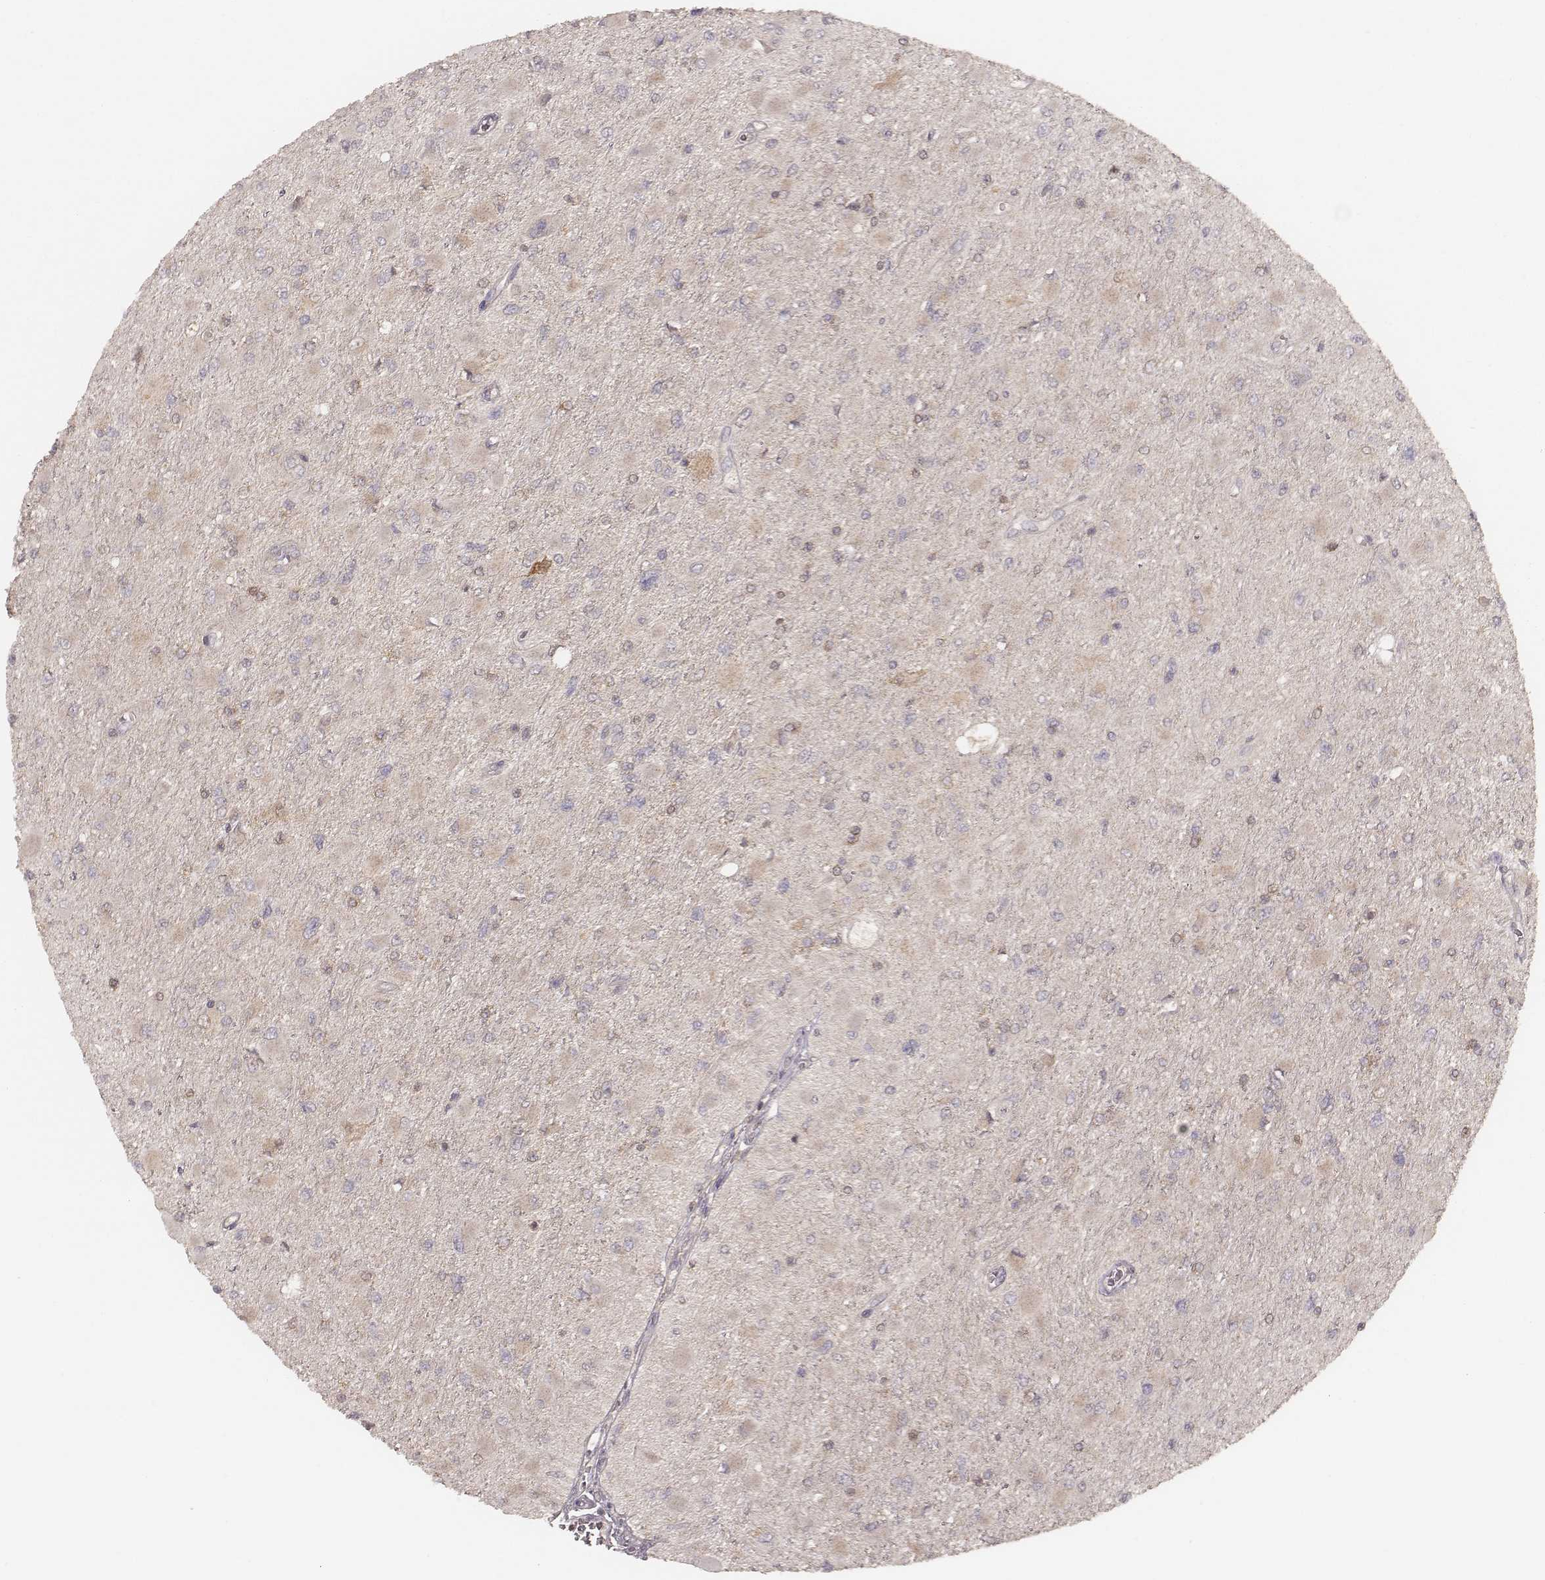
{"staining": {"intensity": "negative", "quantity": "none", "location": "none"}, "tissue": "glioma", "cell_type": "Tumor cells", "image_type": "cancer", "snomed": [{"axis": "morphology", "description": "Glioma, malignant, High grade"}, {"axis": "topography", "description": "Cerebral cortex"}], "caption": "A high-resolution photomicrograph shows IHC staining of glioma, which demonstrates no significant staining in tumor cells.", "gene": "CARS1", "patient": {"sex": "female", "age": 36}}